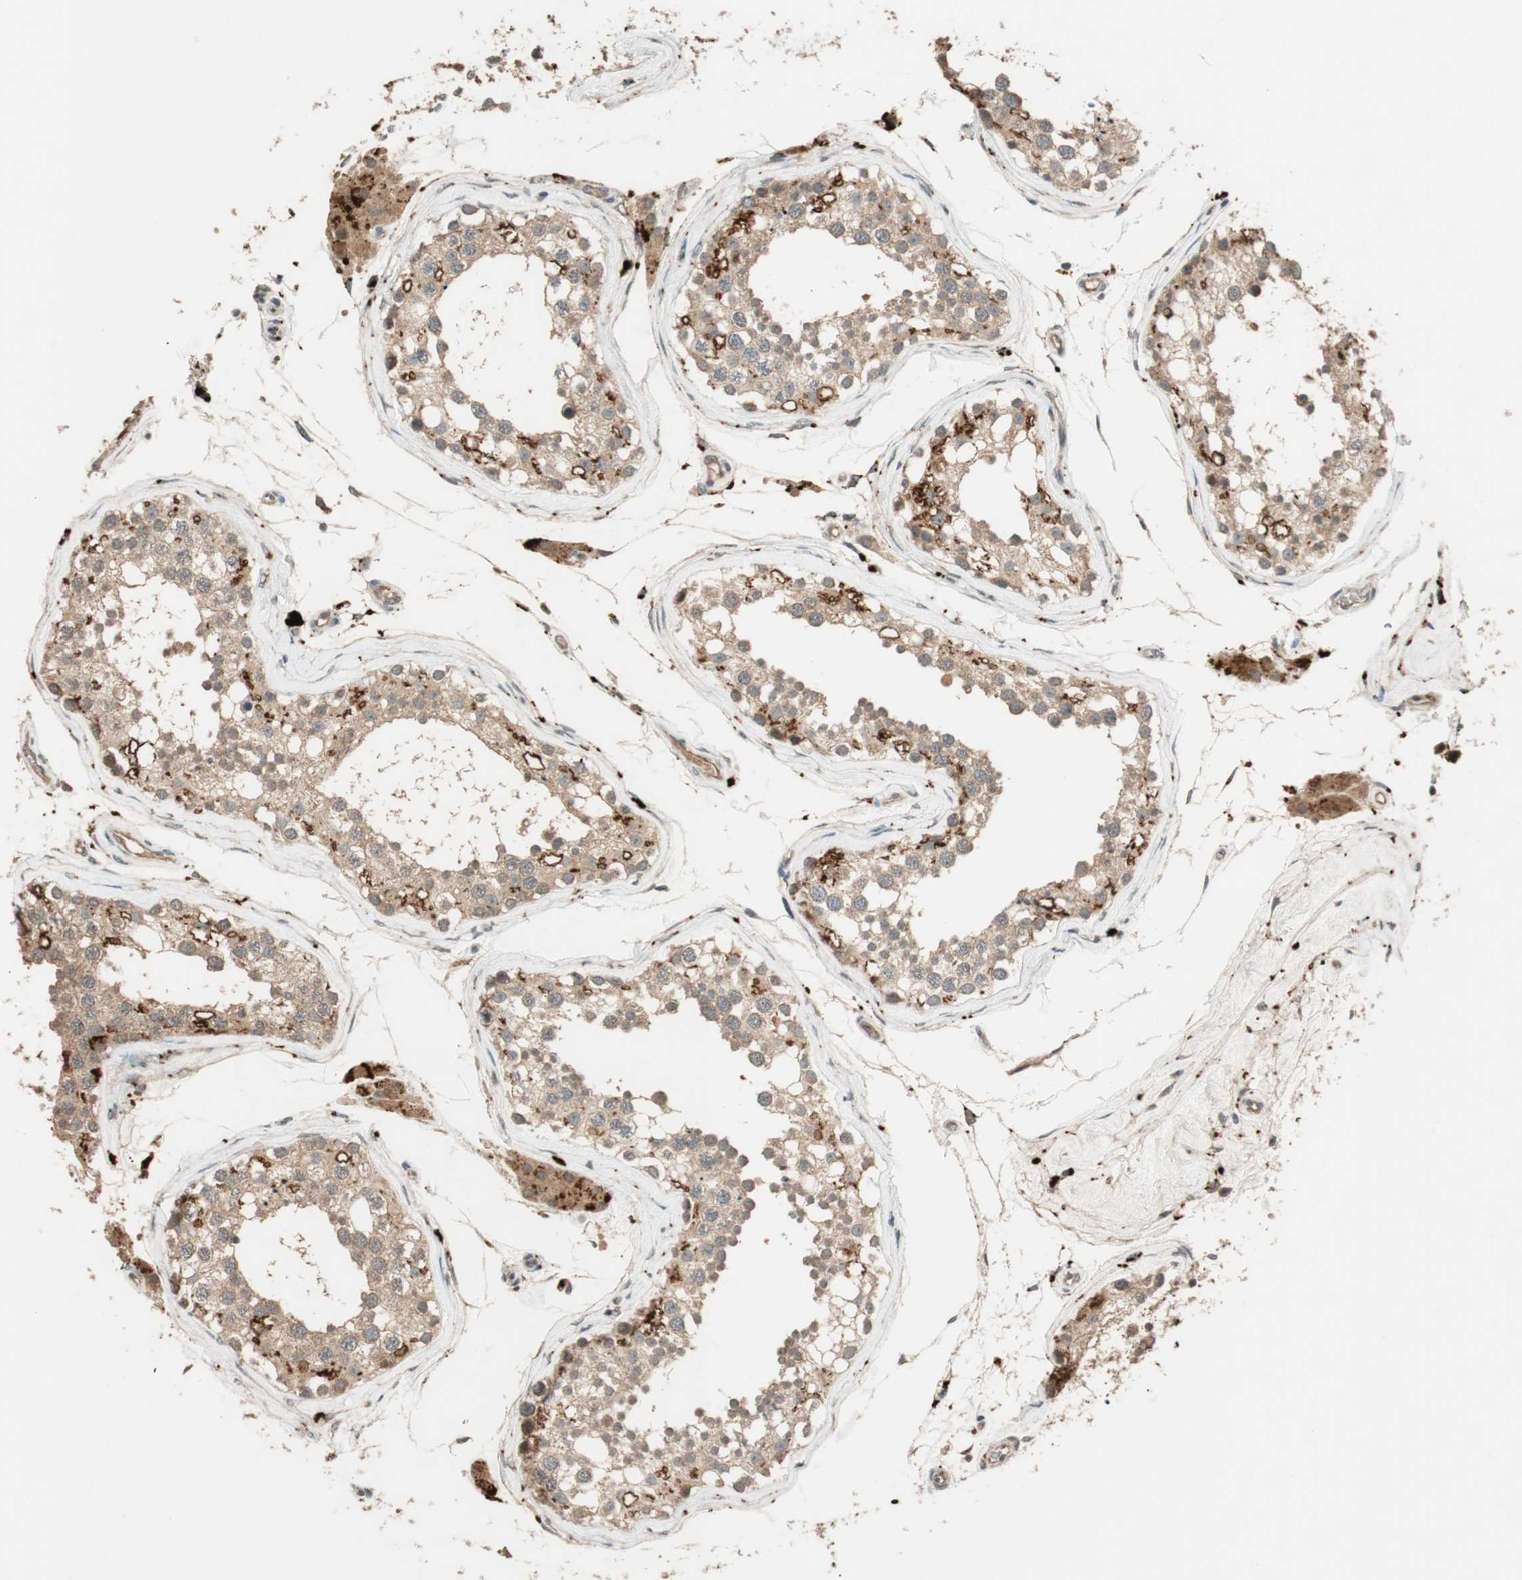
{"staining": {"intensity": "weak", "quantity": ">75%", "location": "cytoplasmic/membranous"}, "tissue": "testis", "cell_type": "Cells in seminiferous ducts", "image_type": "normal", "snomed": [{"axis": "morphology", "description": "Normal tissue, NOS"}, {"axis": "topography", "description": "Testis"}], "caption": "This is an image of IHC staining of unremarkable testis, which shows weak expression in the cytoplasmic/membranous of cells in seminiferous ducts.", "gene": "GLB1", "patient": {"sex": "male", "age": 68}}